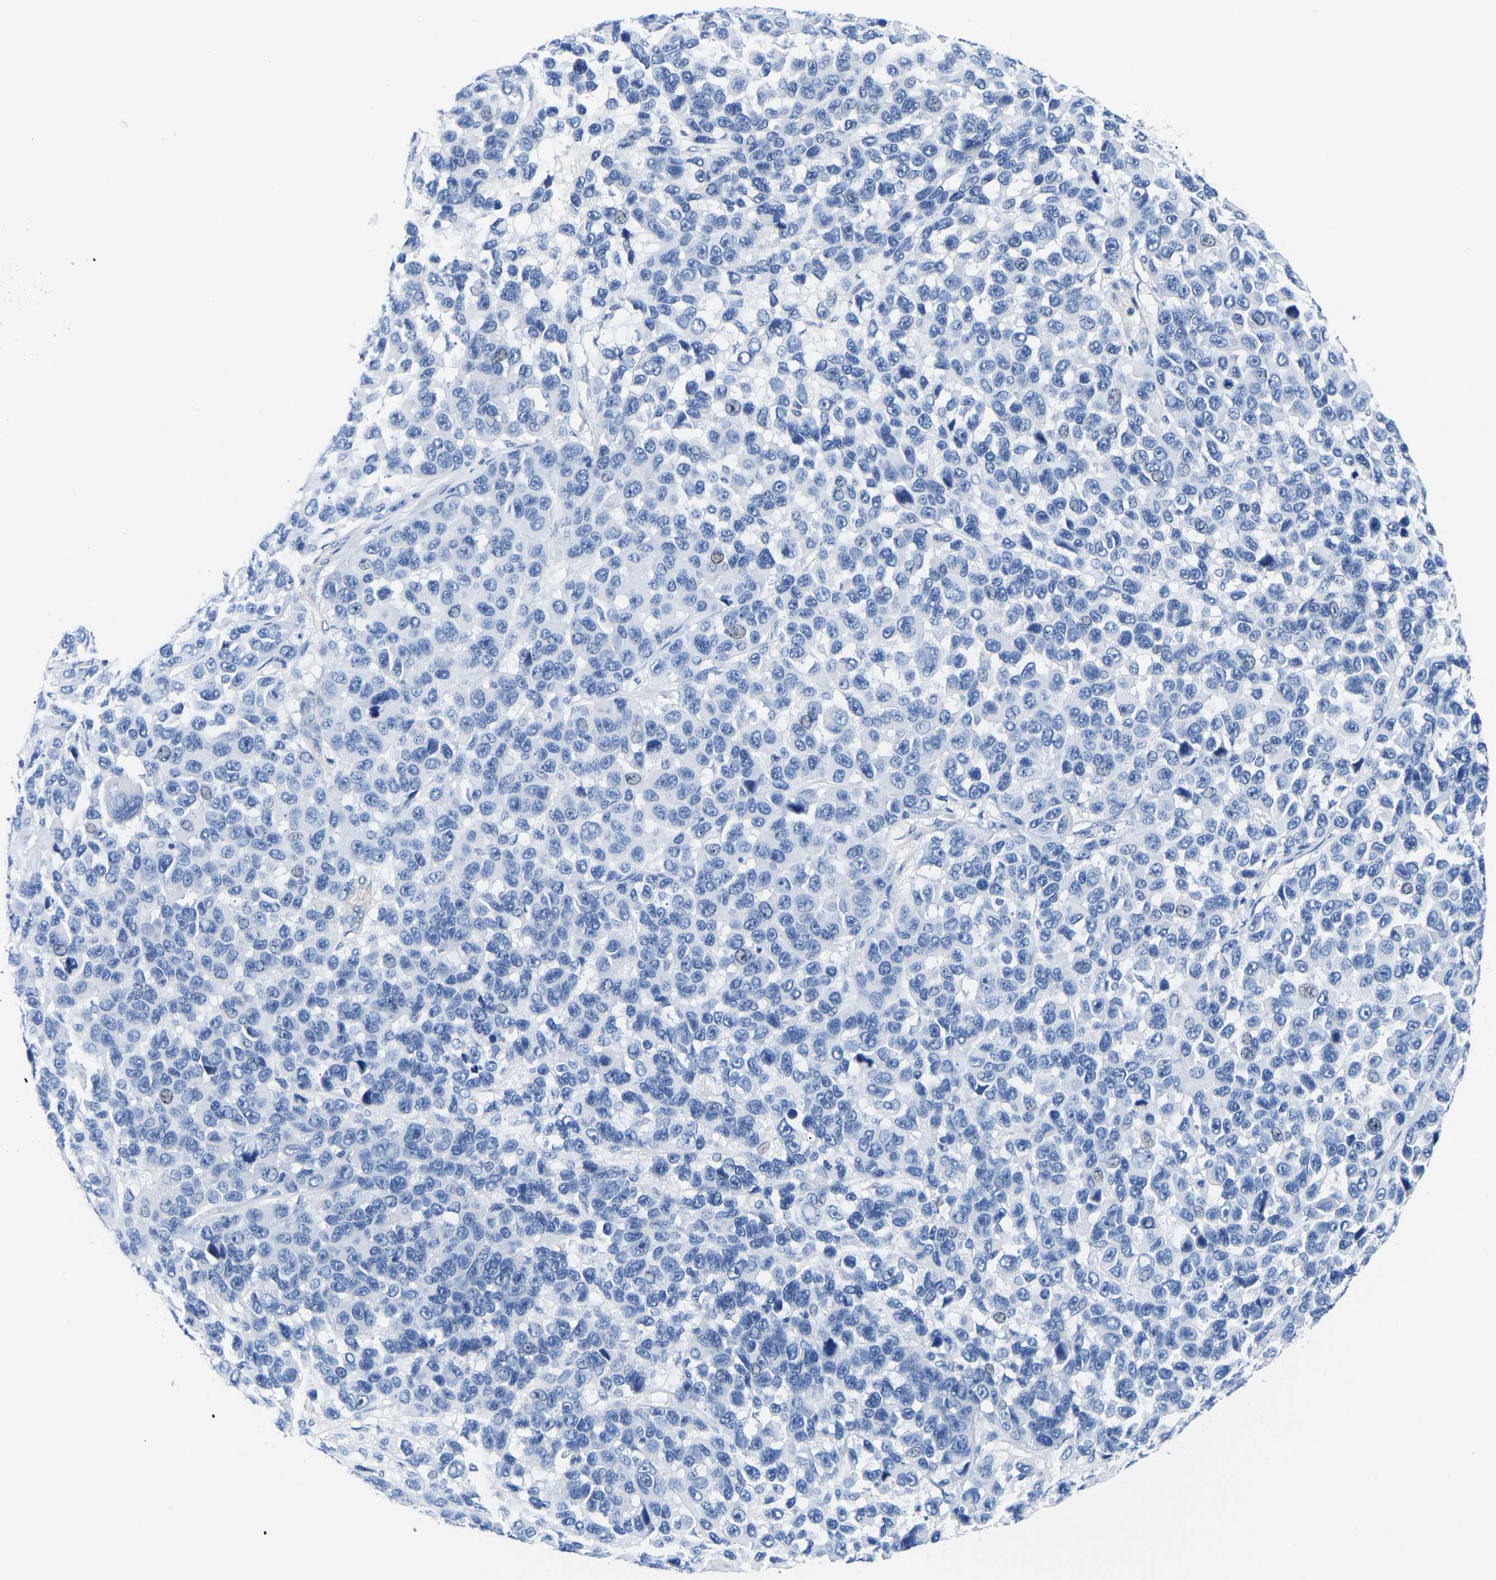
{"staining": {"intensity": "negative", "quantity": "none", "location": "none"}, "tissue": "melanoma", "cell_type": "Tumor cells", "image_type": "cancer", "snomed": [{"axis": "morphology", "description": "Malignant melanoma, NOS"}, {"axis": "topography", "description": "Skin"}], "caption": "DAB (3,3'-diaminobenzidine) immunohistochemical staining of human melanoma reveals no significant expression in tumor cells. (Stains: DAB (3,3'-diaminobenzidine) immunohistochemistry (IHC) with hematoxylin counter stain, Microscopy: brightfield microscopy at high magnification).", "gene": "UPK3A", "patient": {"sex": "male", "age": 53}}